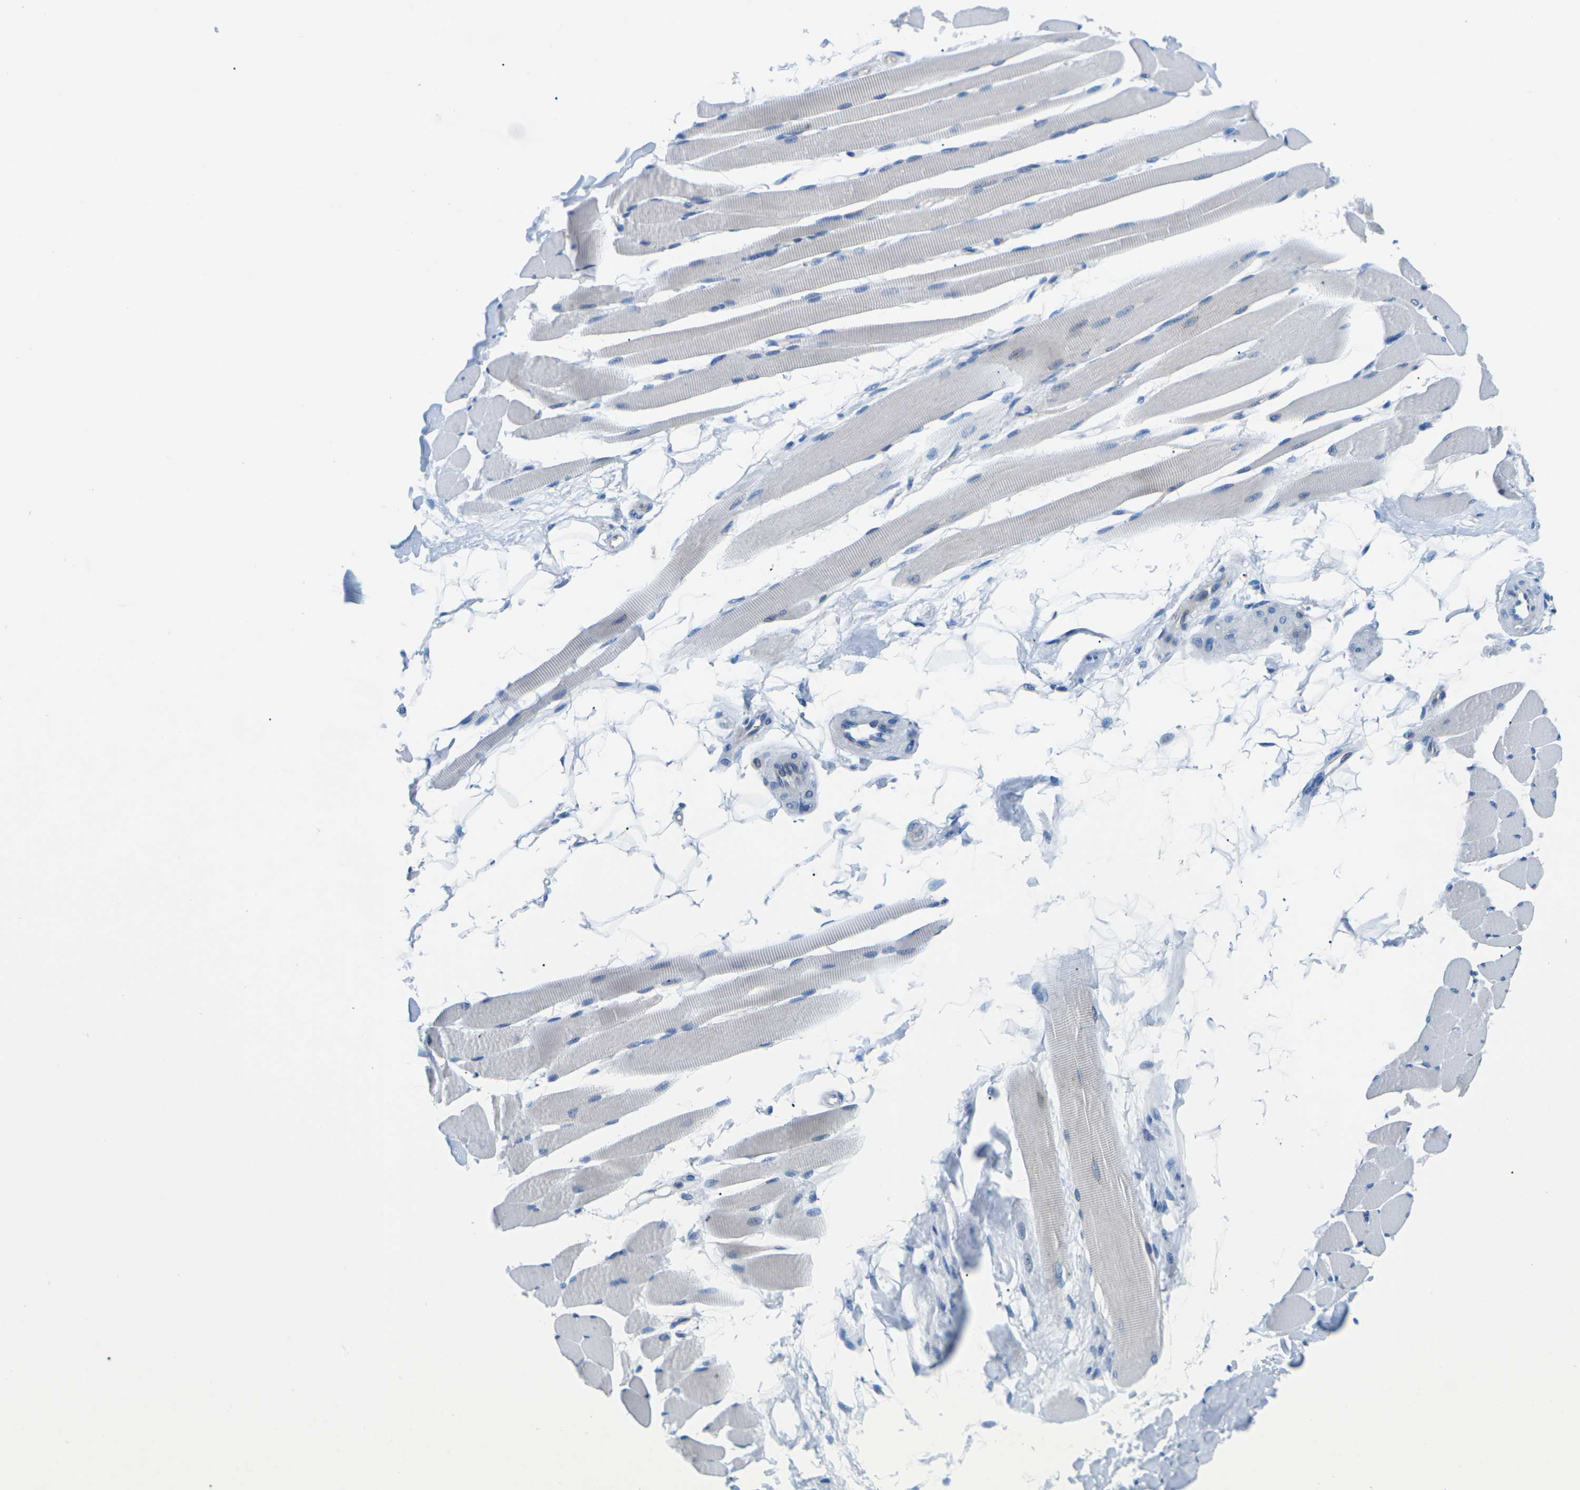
{"staining": {"intensity": "weak", "quantity": "<25%", "location": "cytoplasmic/membranous"}, "tissue": "skeletal muscle", "cell_type": "Myocytes", "image_type": "normal", "snomed": [{"axis": "morphology", "description": "Normal tissue, NOS"}, {"axis": "topography", "description": "Skeletal muscle"}, {"axis": "topography", "description": "Peripheral nerve tissue"}], "caption": "This is a histopathology image of immunohistochemistry (IHC) staining of normal skeletal muscle, which shows no staining in myocytes.", "gene": "SYNGR2", "patient": {"sex": "female", "age": 84}}